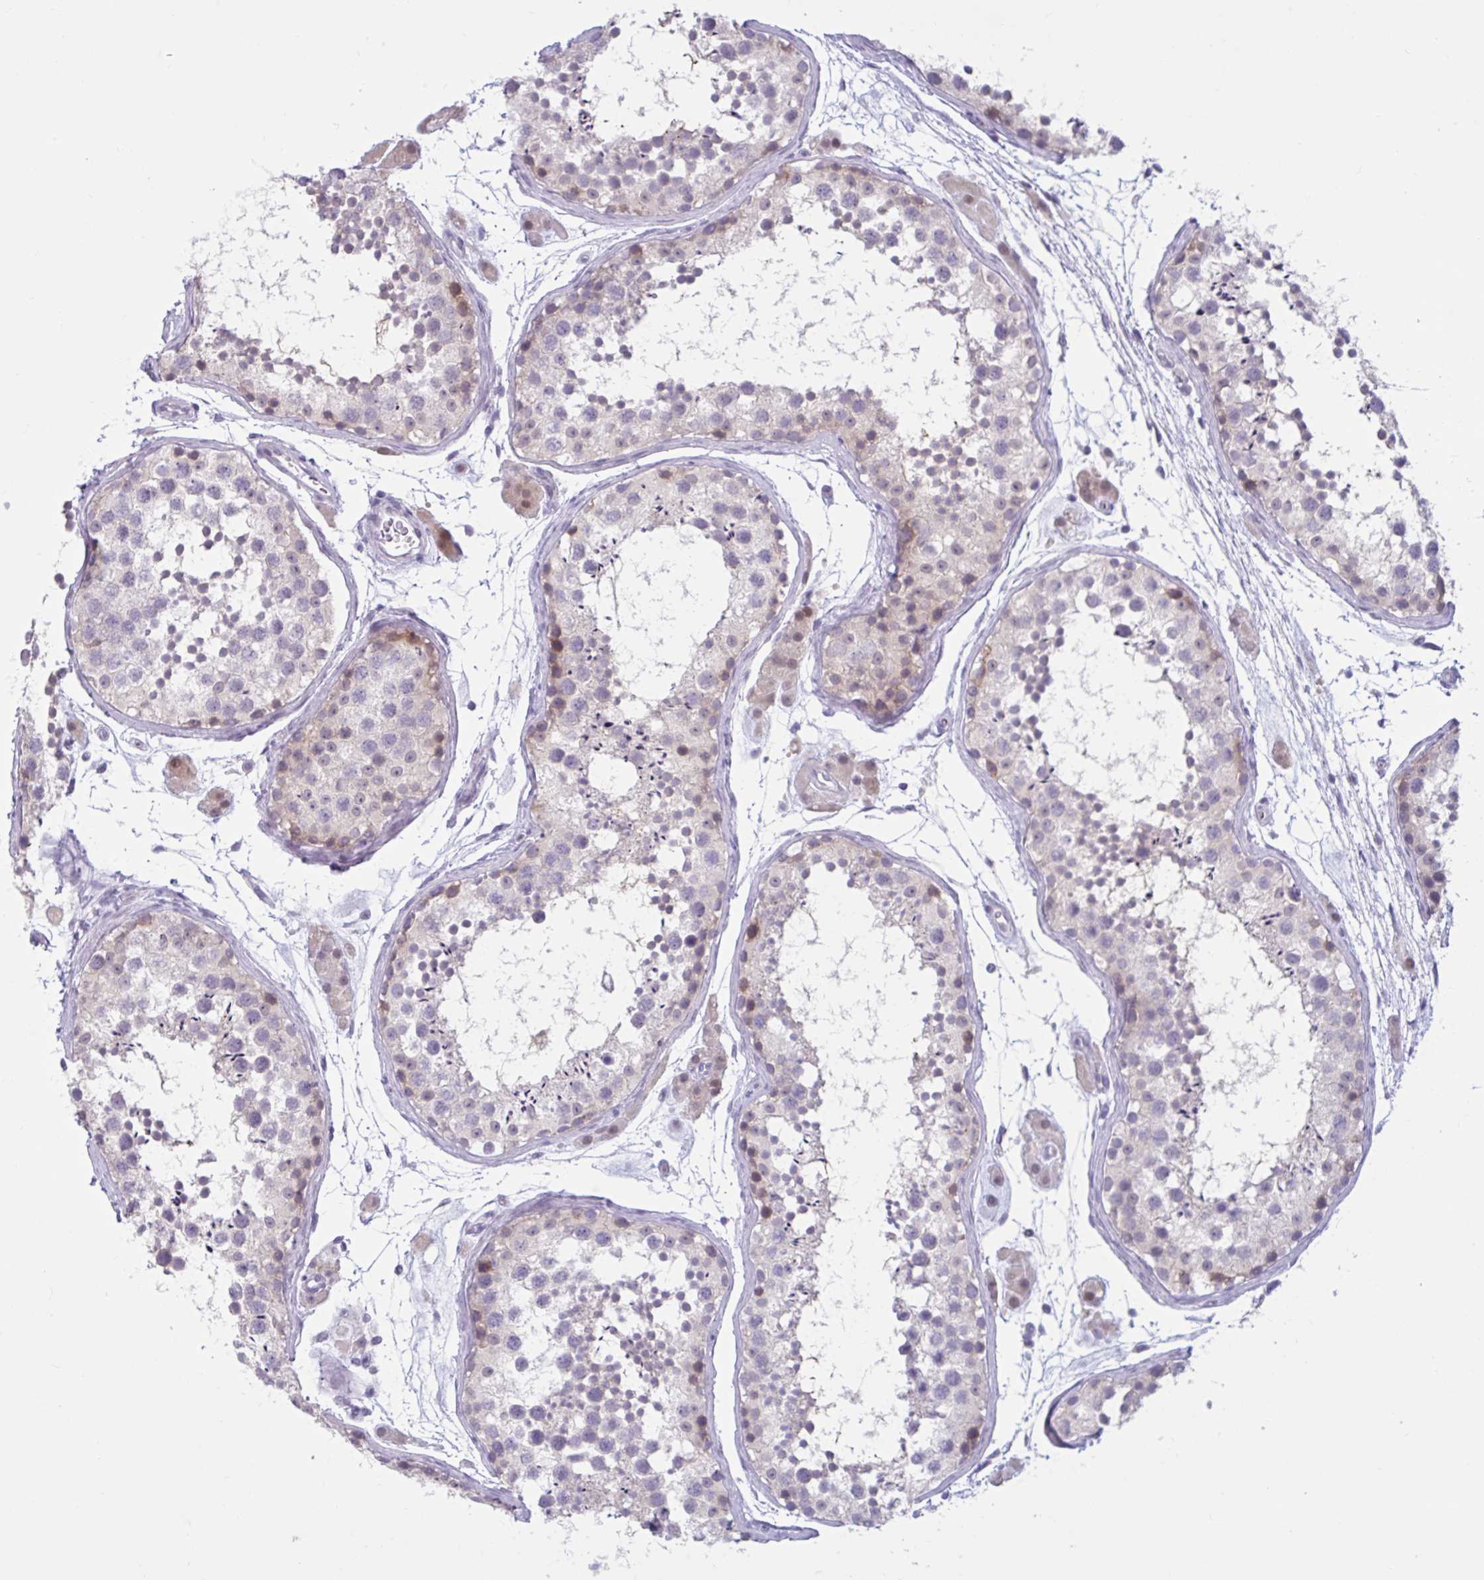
{"staining": {"intensity": "weak", "quantity": "<25%", "location": "nuclear"}, "tissue": "testis", "cell_type": "Cells in seminiferous ducts", "image_type": "normal", "snomed": [{"axis": "morphology", "description": "Normal tissue, NOS"}, {"axis": "topography", "description": "Testis"}], "caption": "High magnification brightfield microscopy of unremarkable testis stained with DAB (3,3'-diaminobenzidine) (brown) and counterstained with hematoxylin (blue): cells in seminiferous ducts show no significant expression.", "gene": "FAM153A", "patient": {"sex": "male", "age": 41}}